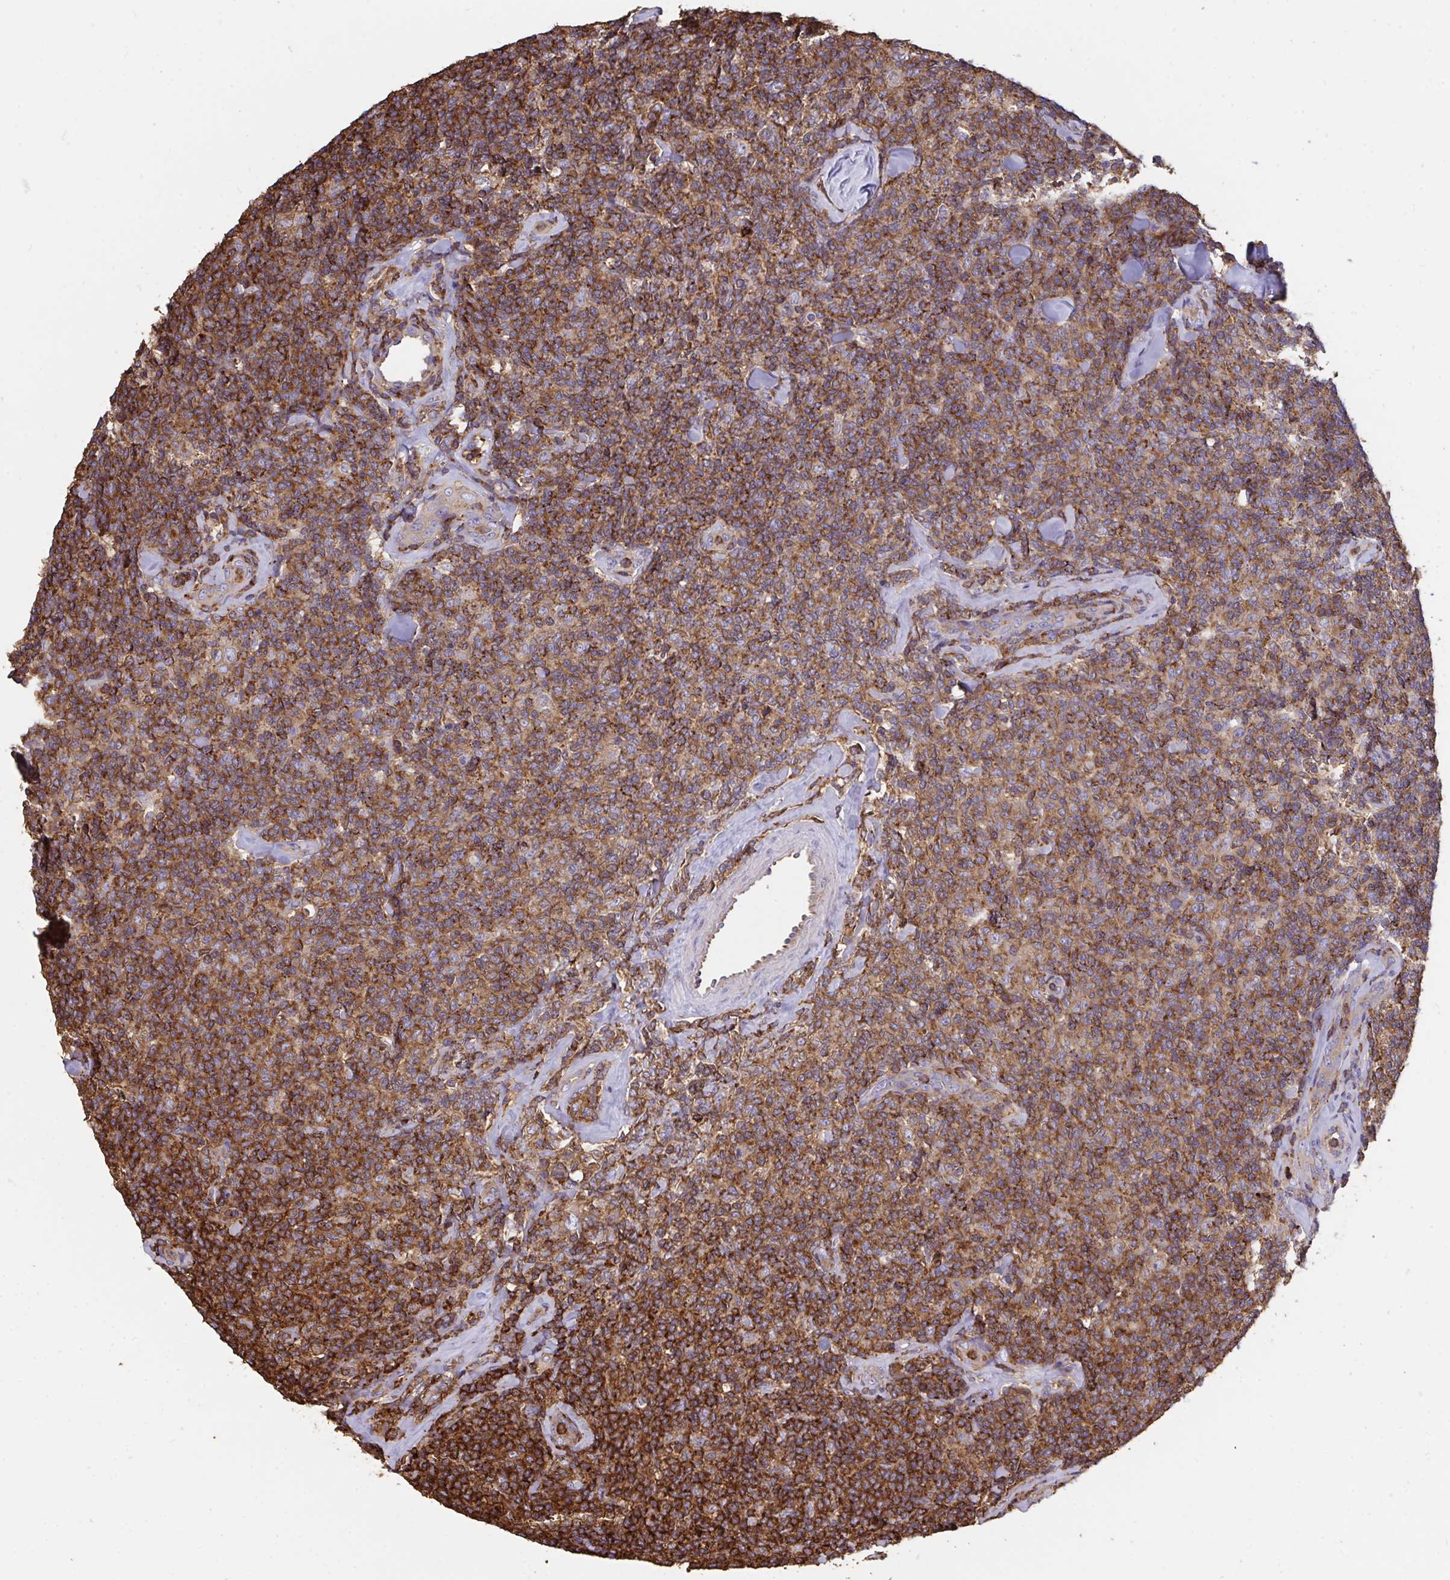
{"staining": {"intensity": "strong", "quantity": ">75%", "location": "cytoplasmic/membranous"}, "tissue": "lymphoma", "cell_type": "Tumor cells", "image_type": "cancer", "snomed": [{"axis": "morphology", "description": "Malignant lymphoma, non-Hodgkin's type, Low grade"}, {"axis": "topography", "description": "Lymph node"}], "caption": "A histopathology image of human lymphoma stained for a protein demonstrates strong cytoplasmic/membranous brown staining in tumor cells. (DAB = brown stain, brightfield microscopy at high magnification).", "gene": "CFL1", "patient": {"sex": "female", "age": 56}}